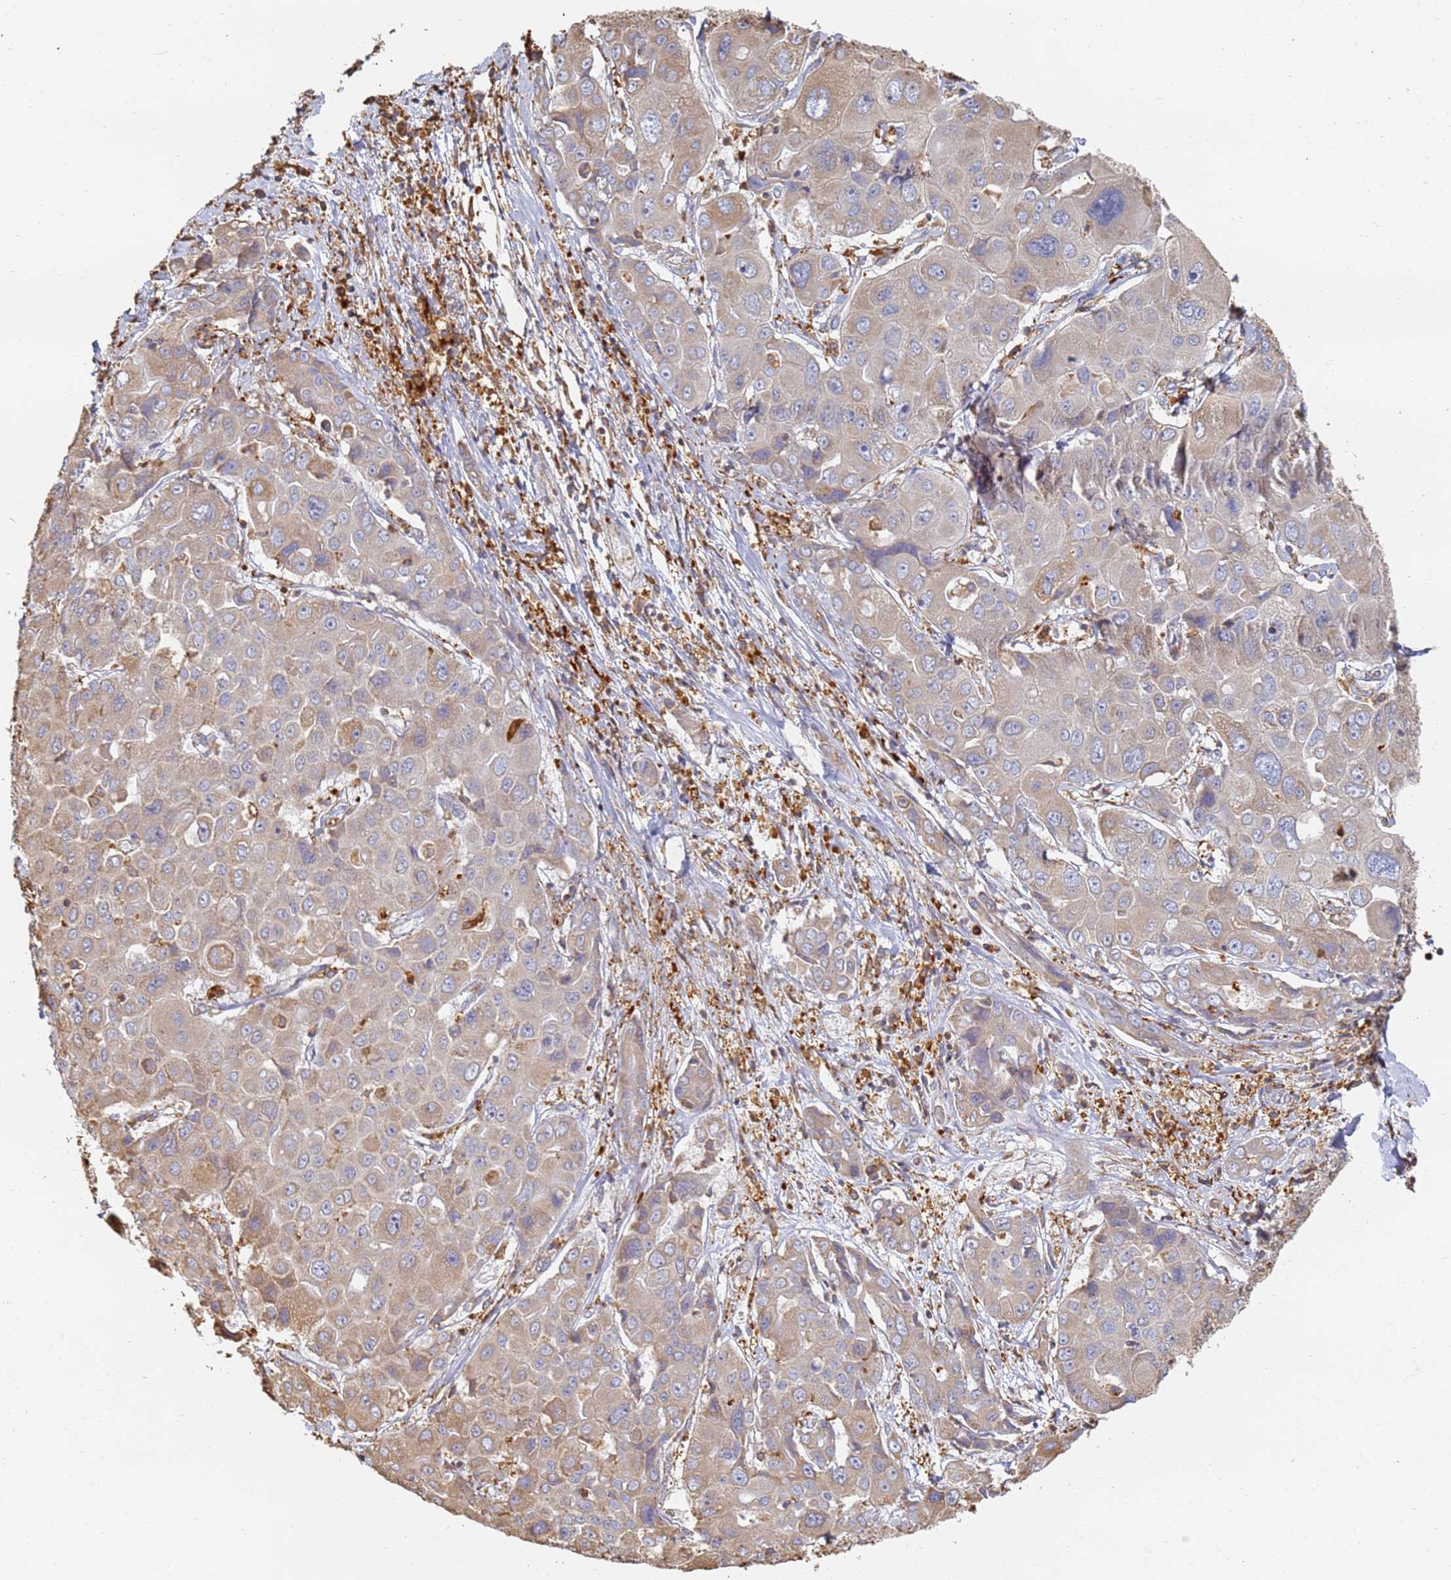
{"staining": {"intensity": "weak", "quantity": ">75%", "location": "cytoplasmic/membranous"}, "tissue": "liver cancer", "cell_type": "Tumor cells", "image_type": "cancer", "snomed": [{"axis": "morphology", "description": "Cholangiocarcinoma"}, {"axis": "topography", "description": "Liver"}], "caption": "Immunohistochemical staining of cholangiocarcinoma (liver) displays low levels of weak cytoplasmic/membranous protein positivity in about >75% of tumor cells. (Stains: DAB in brown, nuclei in blue, Microscopy: brightfield microscopy at high magnification).", "gene": "BIN2", "patient": {"sex": "male", "age": 67}}